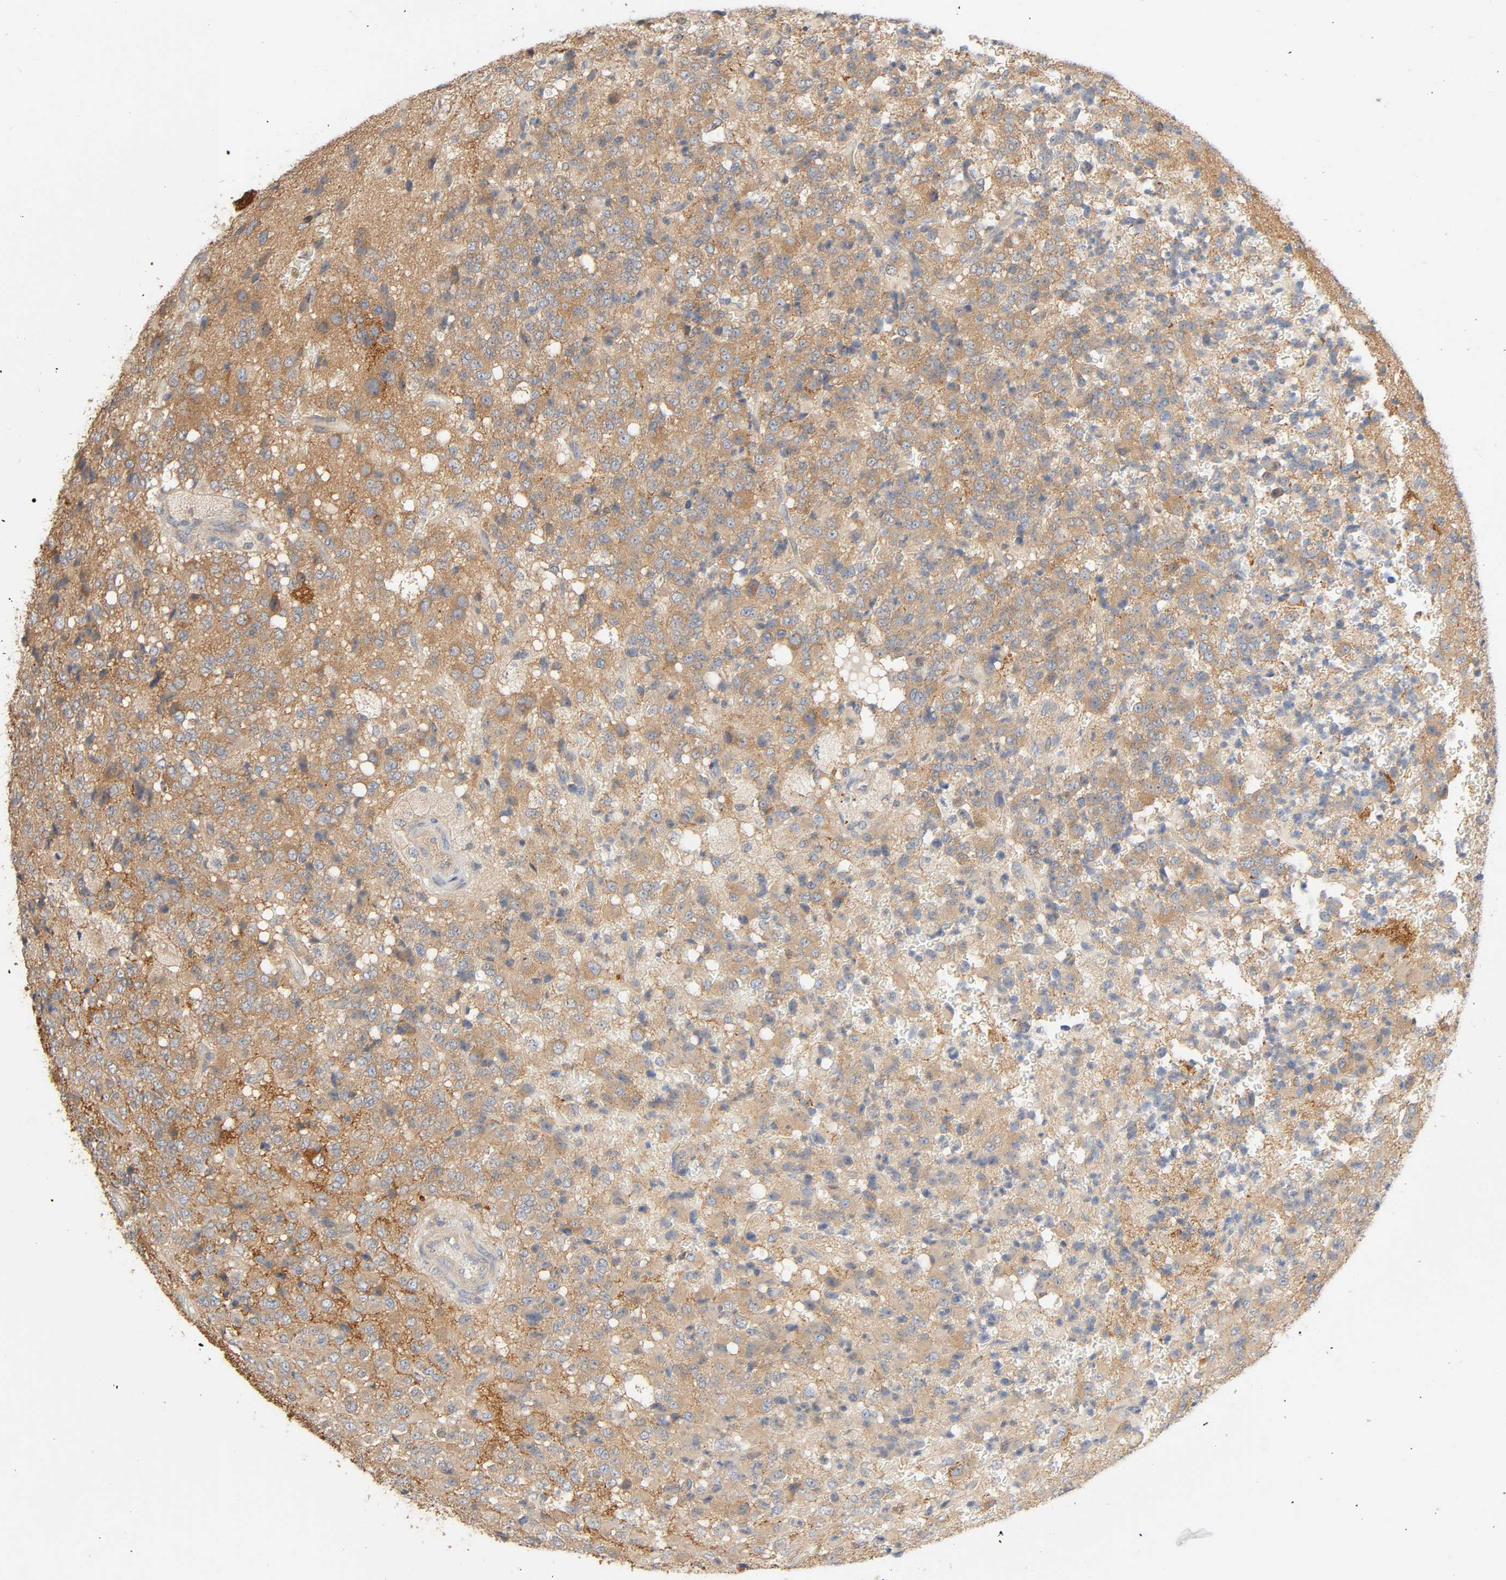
{"staining": {"intensity": "weak", "quantity": "25%-75%", "location": "cytoplasmic/membranous"}, "tissue": "glioma", "cell_type": "Tumor cells", "image_type": "cancer", "snomed": [{"axis": "morphology", "description": "Glioma, malignant, High grade"}, {"axis": "topography", "description": "pancreas cauda"}], "caption": "Immunohistochemistry (IHC) of high-grade glioma (malignant) exhibits low levels of weak cytoplasmic/membranous positivity in approximately 25%-75% of tumor cells.", "gene": "SGSM1", "patient": {"sex": "male", "age": 60}}